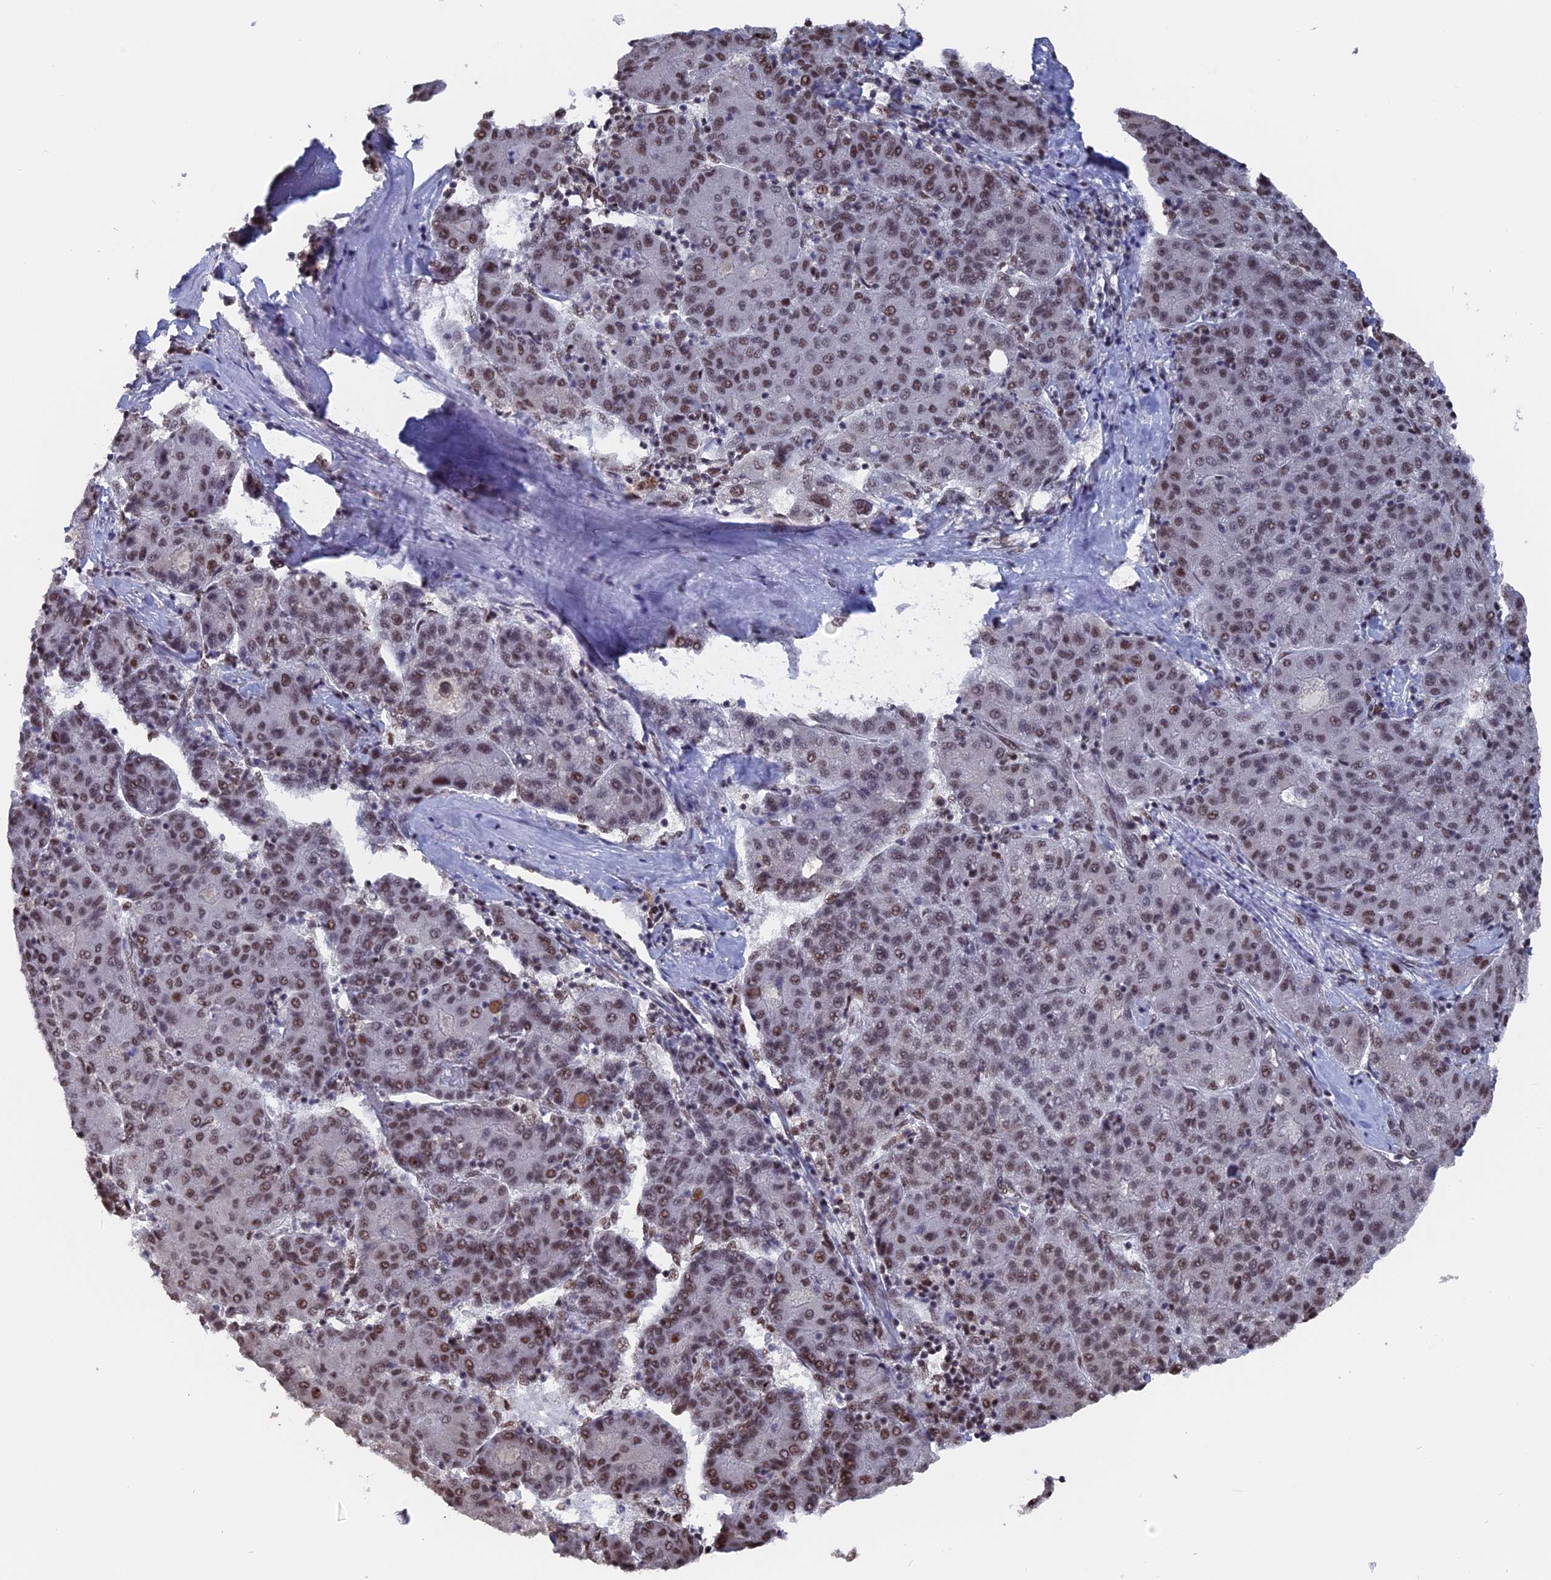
{"staining": {"intensity": "moderate", "quantity": ">75%", "location": "nuclear"}, "tissue": "liver cancer", "cell_type": "Tumor cells", "image_type": "cancer", "snomed": [{"axis": "morphology", "description": "Carcinoma, Hepatocellular, NOS"}, {"axis": "topography", "description": "Liver"}], "caption": "Human liver cancer stained for a protein (brown) displays moderate nuclear positive expression in about >75% of tumor cells.", "gene": "SF3A2", "patient": {"sex": "male", "age": 65}}